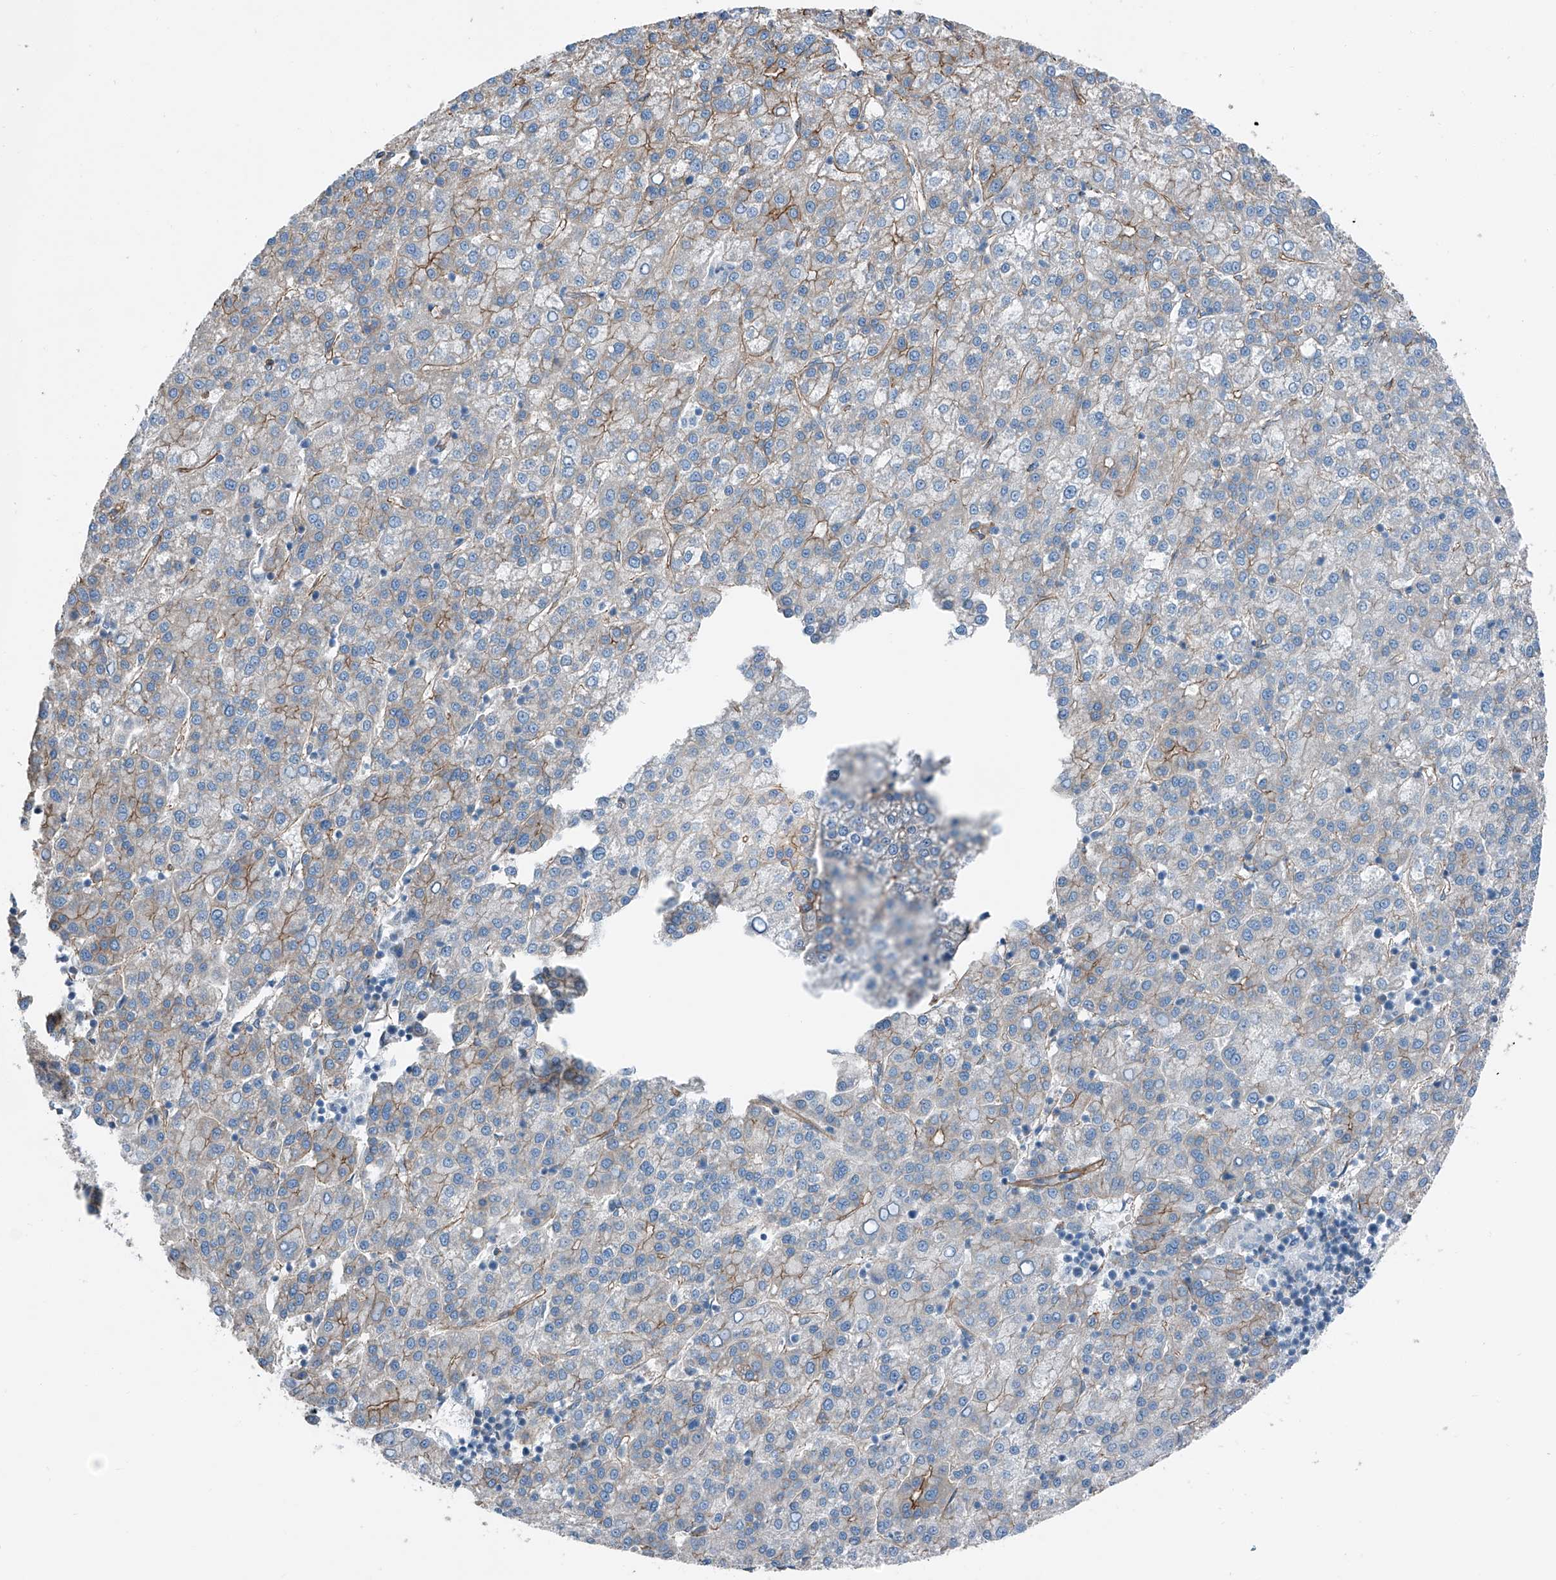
{"staining": {"intensity": "moderate", "quantity": "25%-75%", "location": "cytoplasmic/membranous"}, "tissue": "liver cancer", "cell_type": "Tumor cells", "image_type": "cancer", "snomed": [{"axis": "morphology", "description": "Carcinoma, Hepatocellular, NOS"}, {"axis": "topography", "description": "Liver"}], "caption": "Immunohistochemistry (IHC) staining of liver cancer, which exhibits medium levels of moderate cytoplasmic/membranous positivity in approximately 25%-75% of tumor cells indicating moderate cytoplasmic/membranous protein positivity. The staining was performed using DAB (brown) for protein detection and nuclei were counterstained in hematoxylin (blue).", "gene": "THEMIS2", "patient": {"sex": "female", "age": 58}}